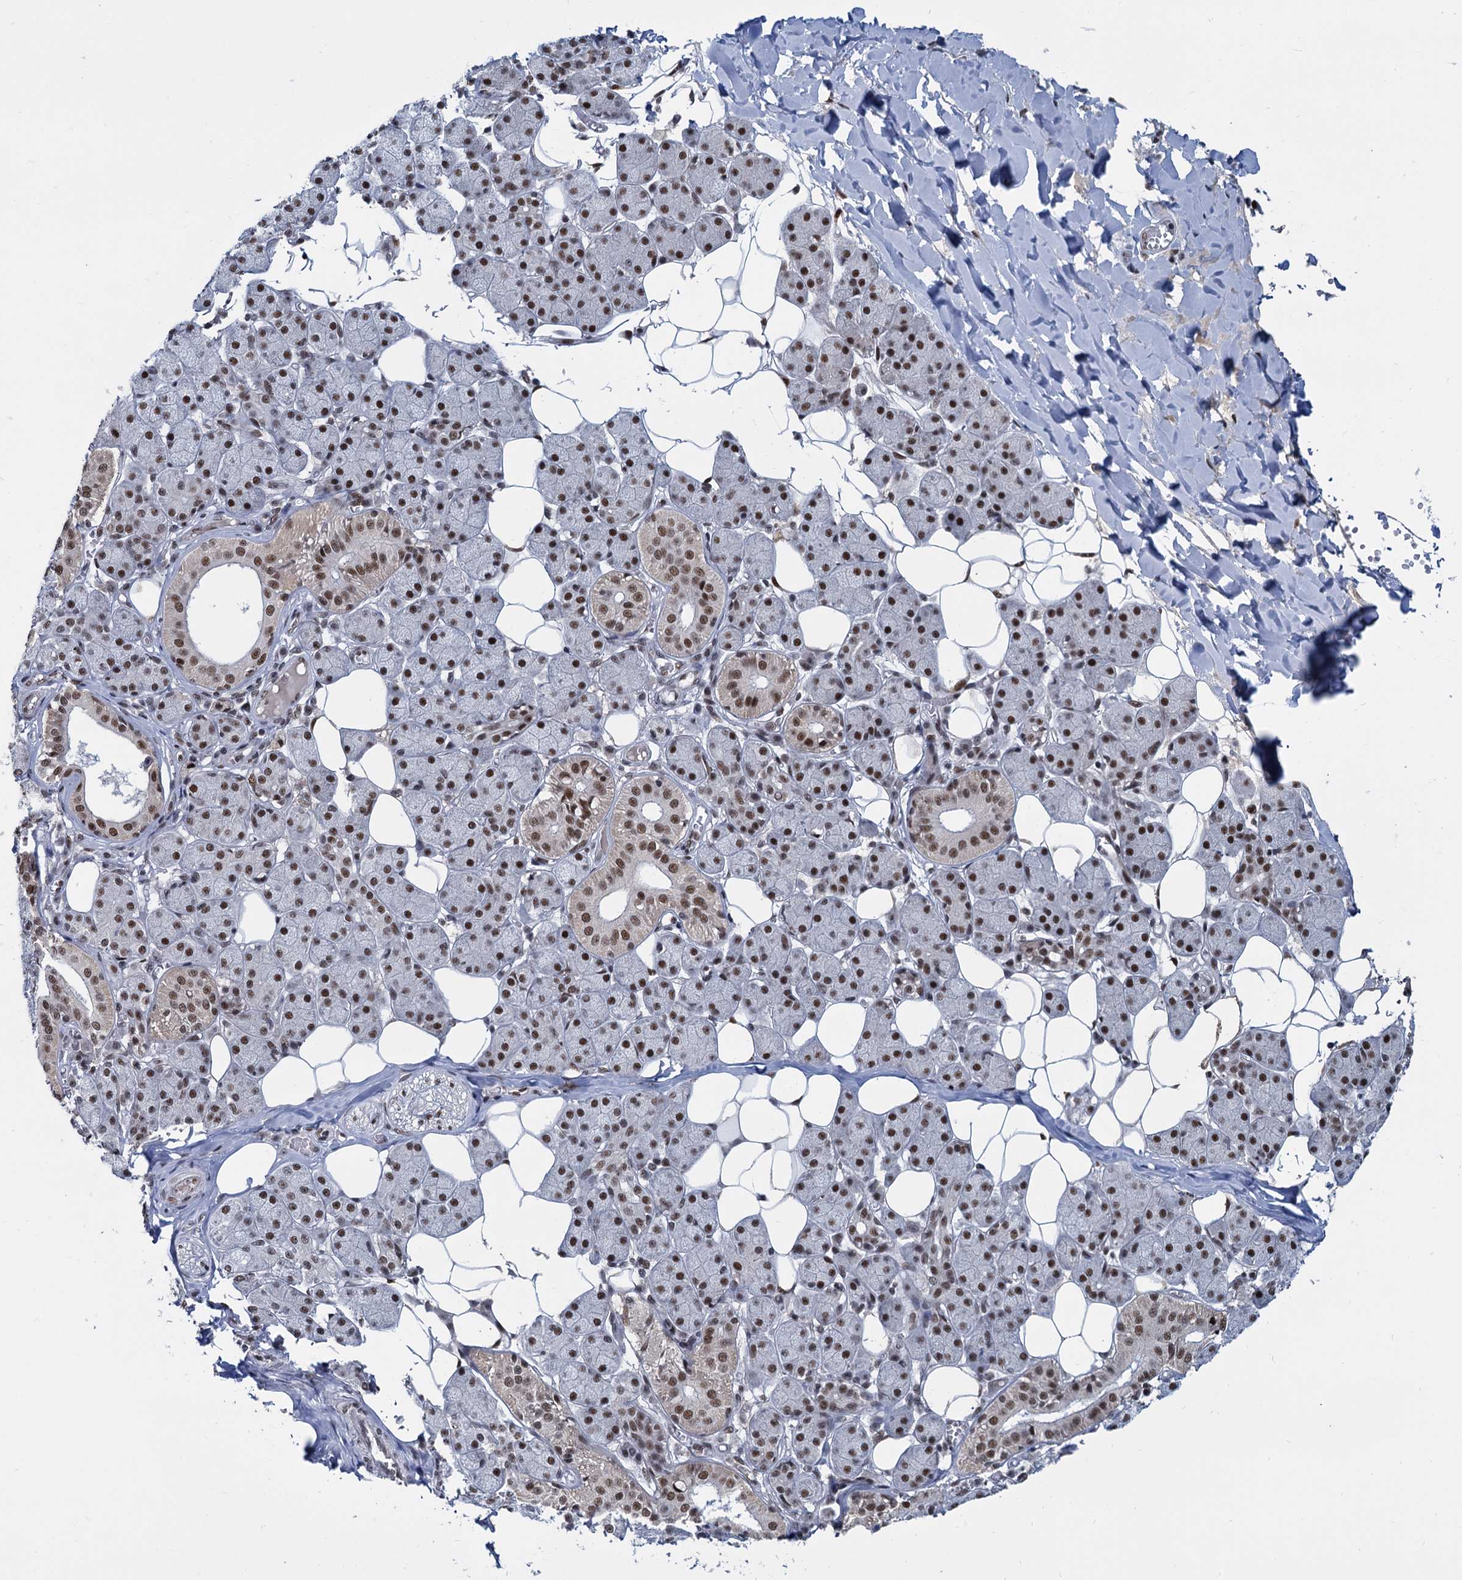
{"staining": {"intensity": "moderate", "quantity": ">75%", "location": "nuclear"}, "tissue": "salivary gland", "cell_type": "Glandular cells", "image_type": "normal", "snomed": [{"axis": "morphology", "description": "Normal tissue, NOS"}, {"axis": "topography", "description": "Salivary gland"}], "caption": "IHC staining of normal salivary gland, which reveals medium levels of moderate nuclear positivity in about >75% of glandular cells indicating moderate nuclear protein positivity. The staining was performed using DAB (3,3'-diaminobenzidine) (brown) for protein detection and nuclei were counterstained in hematoxylin (blue).", "gene": "WBP4", "patient": {"sex": "female", "age": 33}}